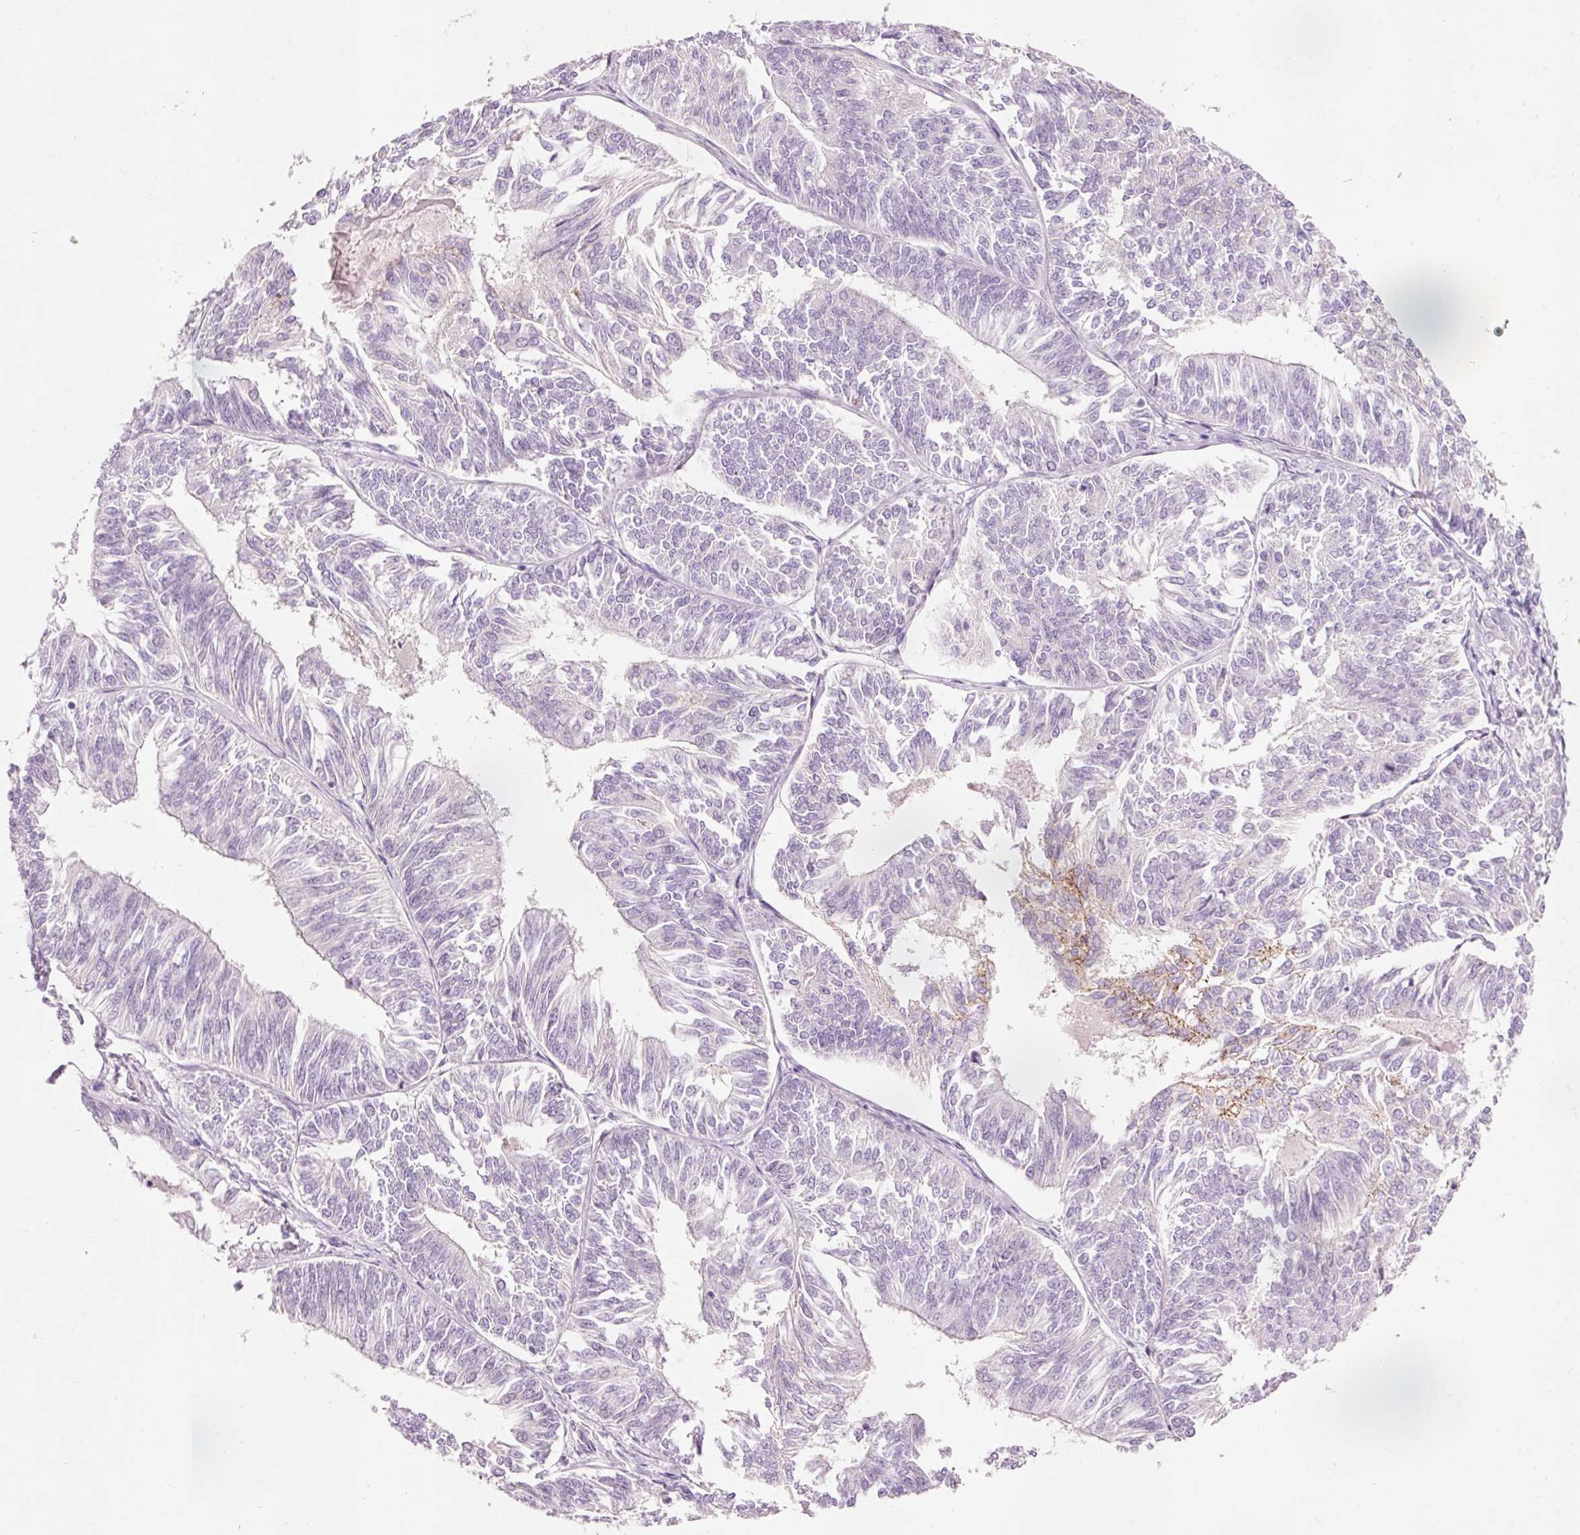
{"staining": {"intensity": "negative", "quantity": "none", "location": "none"}, "tissue": "endometrial cancer", "cell_type": "Tumor cells", "image_type": "cancer", "snomed": [{"axis": "morphology", "description": "Adenocarcinoma, NOS"}, {"axis": "topography", "description": "Endometrium"}], "caption": "High magnification brightfield microscopy of endometrial cancer stained with DAB (3,3'-diaminobenzidine) (brown) and counterstained with hematoxylin (blue): tumor cells show no significant staining. (Brightfield microscopy of DAB IHC at high magnification).", "gene": "DHRS11", "patient": {"sex": "female", "age": 58}}